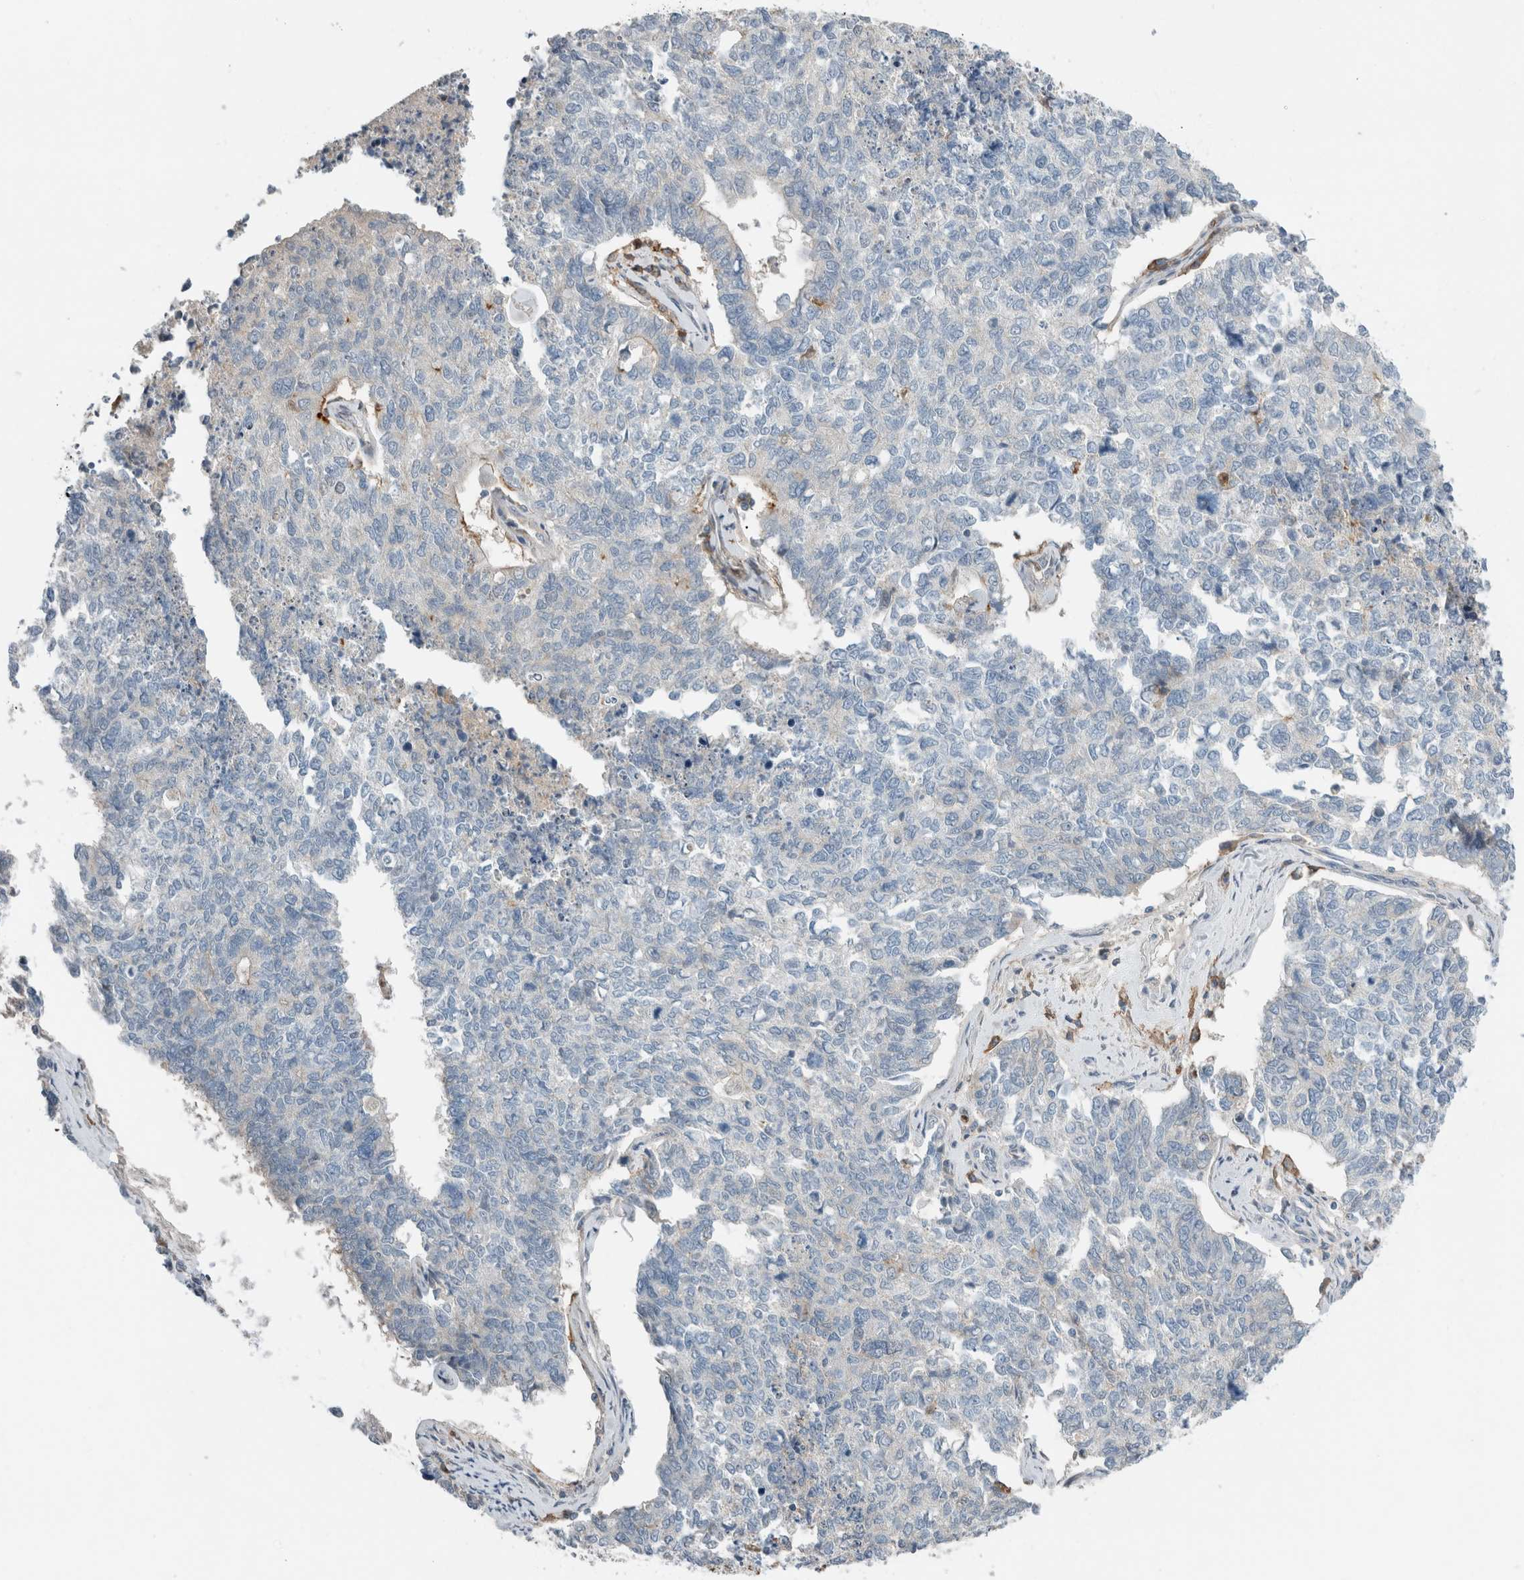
{"staining": {"intensity": "negative", "quantity": "none", "location": "none"}, "tissue": "cervical cancer", "cell_type": "Tumor cells", "image_type": "cancer", "snomed": [{"axis": "morphology", "description": "Squamous cell carcinoma, NOS"}, {"axis": "topography", "description": "Cervix"}], "caption": "This is an immunohistochemistry (IHC) histopathology image of cervical cancer (squamous cell carcinoma). There is no expression in tumor cells.", "gene": "ERCC6L2", "patient": {"sex": "female", "age": 63}}